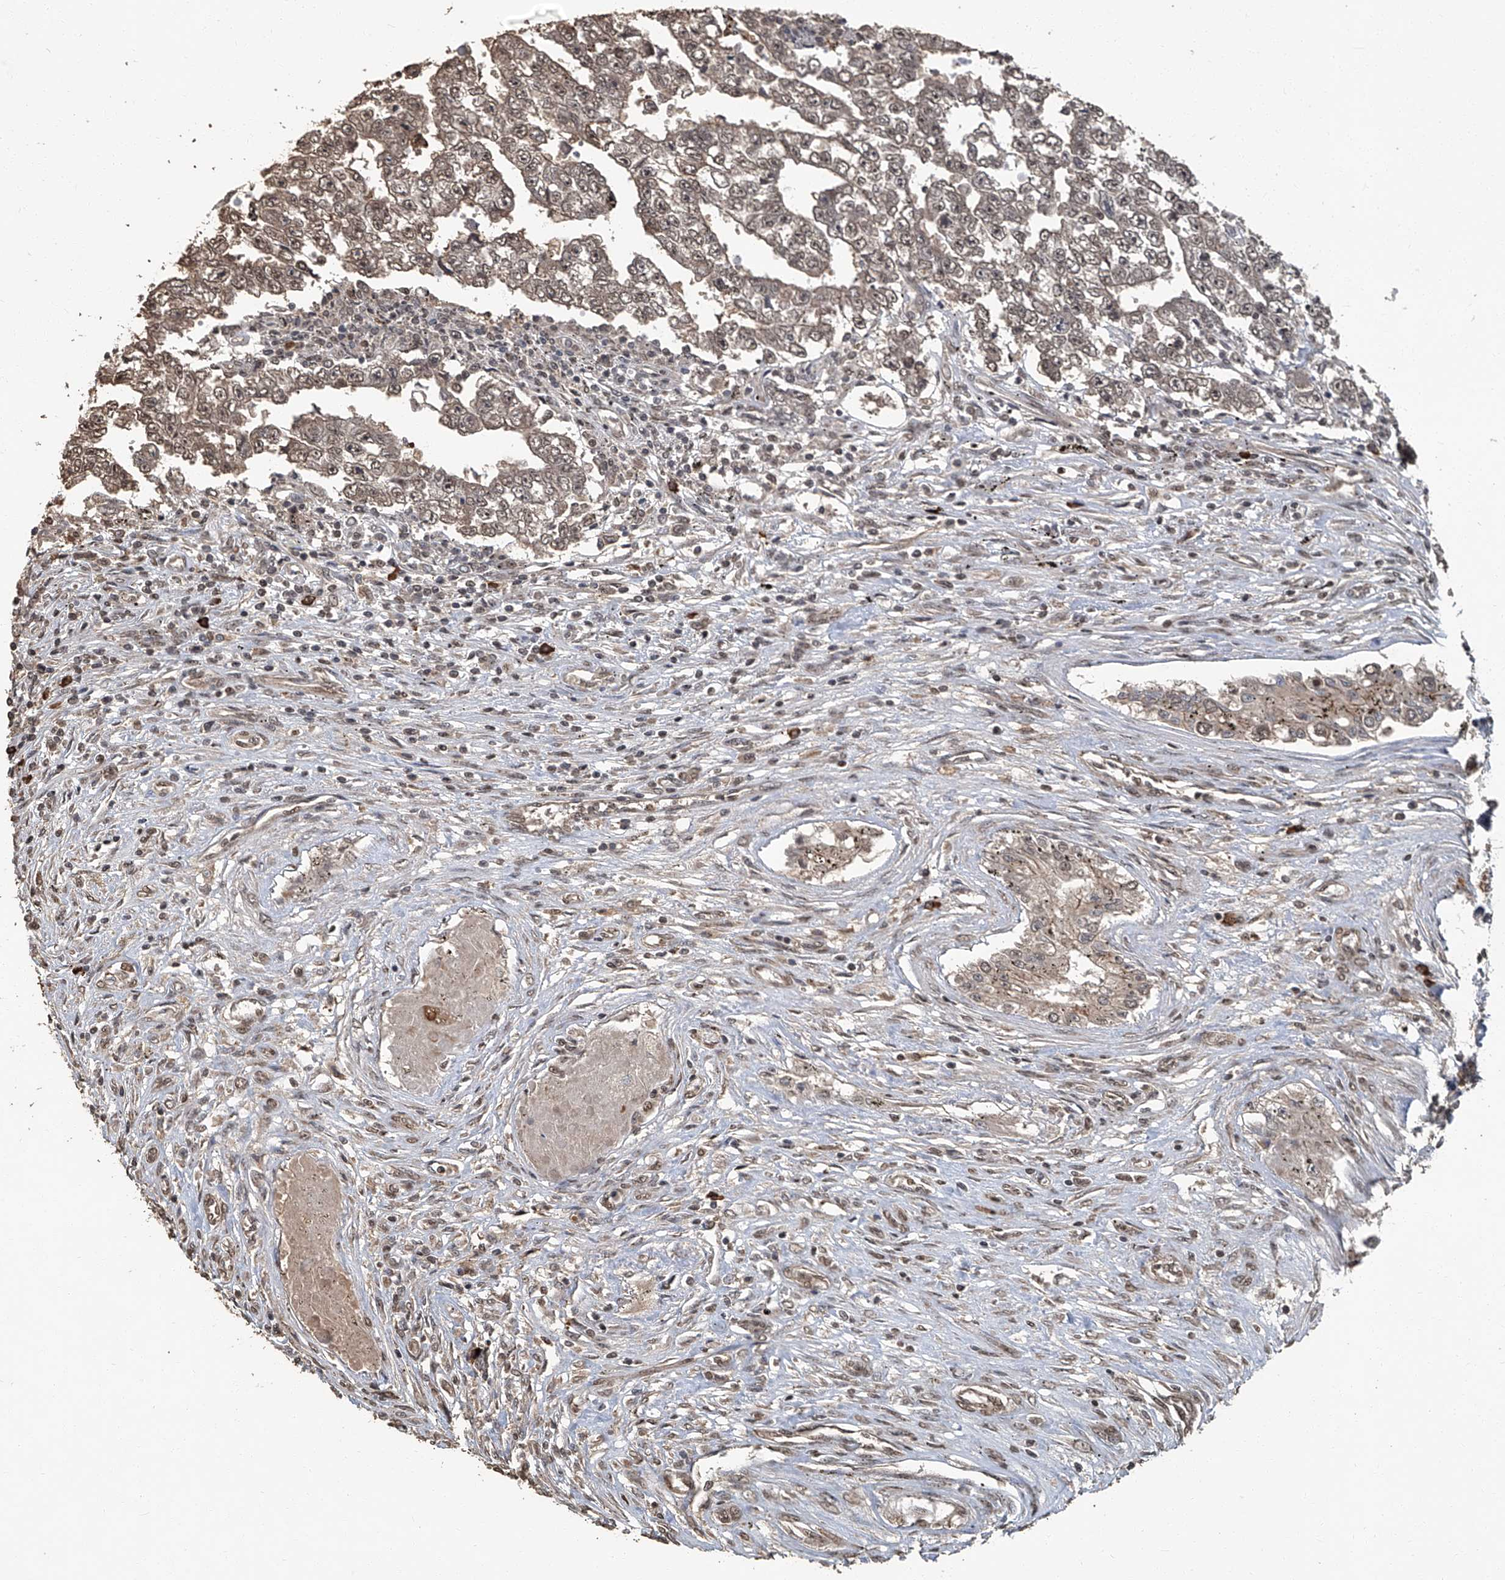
{"staining": {"intensity": "weak", "quantity": ">75%", "location": "cytoplasmic/membranous,nuclear"}, "tissue": "testis cancer", "cell_type": "Tumor cells", "image_type": "cancer", "snomed": [{"axis": "morphology", "description": "Carcinoma, Embryonal, NOS"}, {"axis": "topography", "description": "Testis"}], "caption": "Protein expression by IHC displays weak cytoplasmic/membranous and nuclear staining in about >75% of tumor cells in embryonal carcinoma (testis). Nuclei are stained in blue.", "gene": "GPR132", "patient": {"sex": "male", "age": 25}}